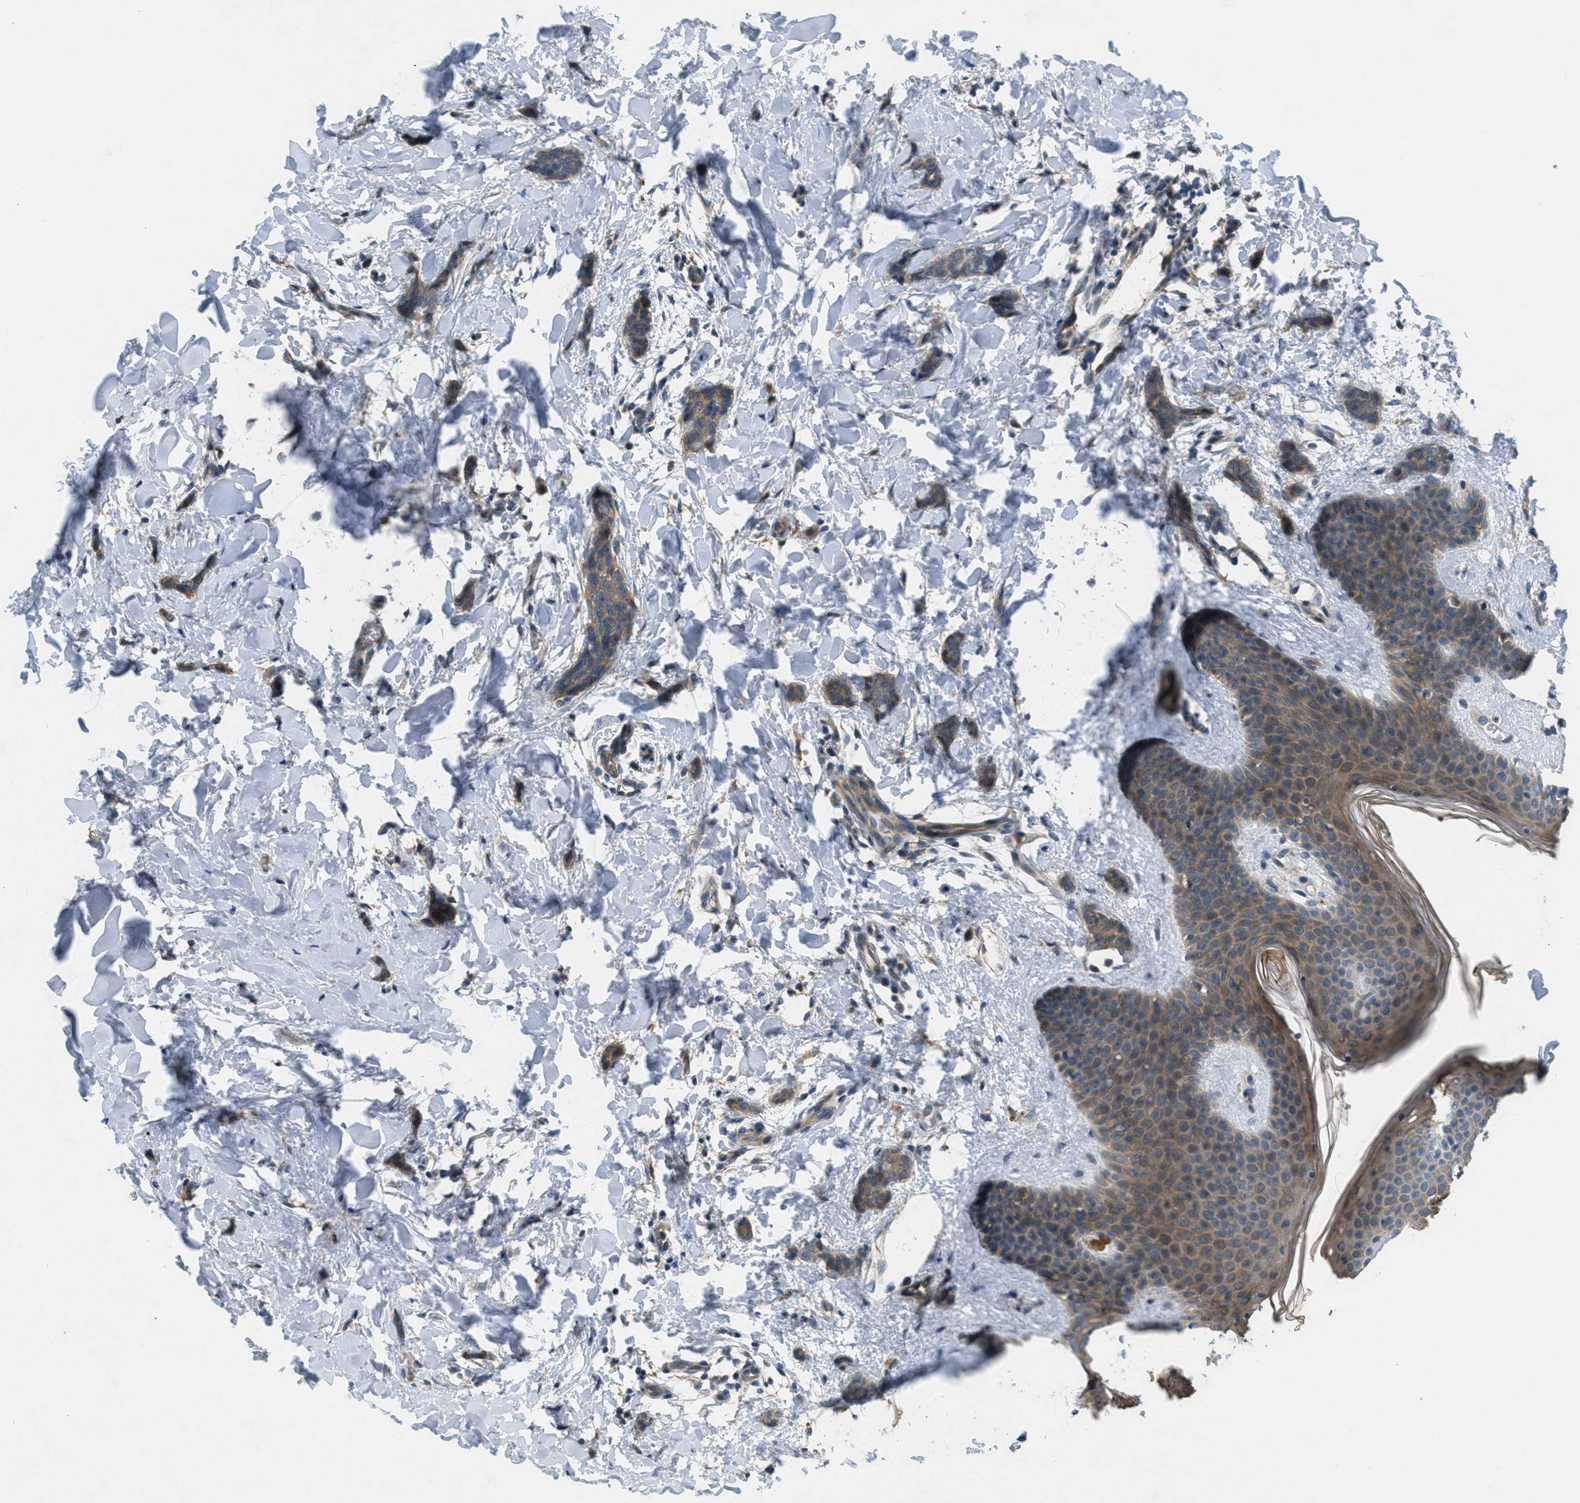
{"staining": {"intensity": "weak", "quantity": ">75%", "location": "cytoplasmic/membranous"}, "tissue": "breast cancer", "cell_type": "Tumor cells", "image_type": "cancer", "snomed": [{"axis": "morphology", "description": "Lobular carcinoma"}, {"axis": "topography", "description": "Skin"}, {"axis": "topography", "description": "Breast"}], "caption": "The immunohistochemical stain labels weak cytoplasmic/membranous staining in tumor cells of breast cancer (lobular carcinoma) tissue.", "gene": "ADCY6", "patient": {"sex": "female", "age": 46}}